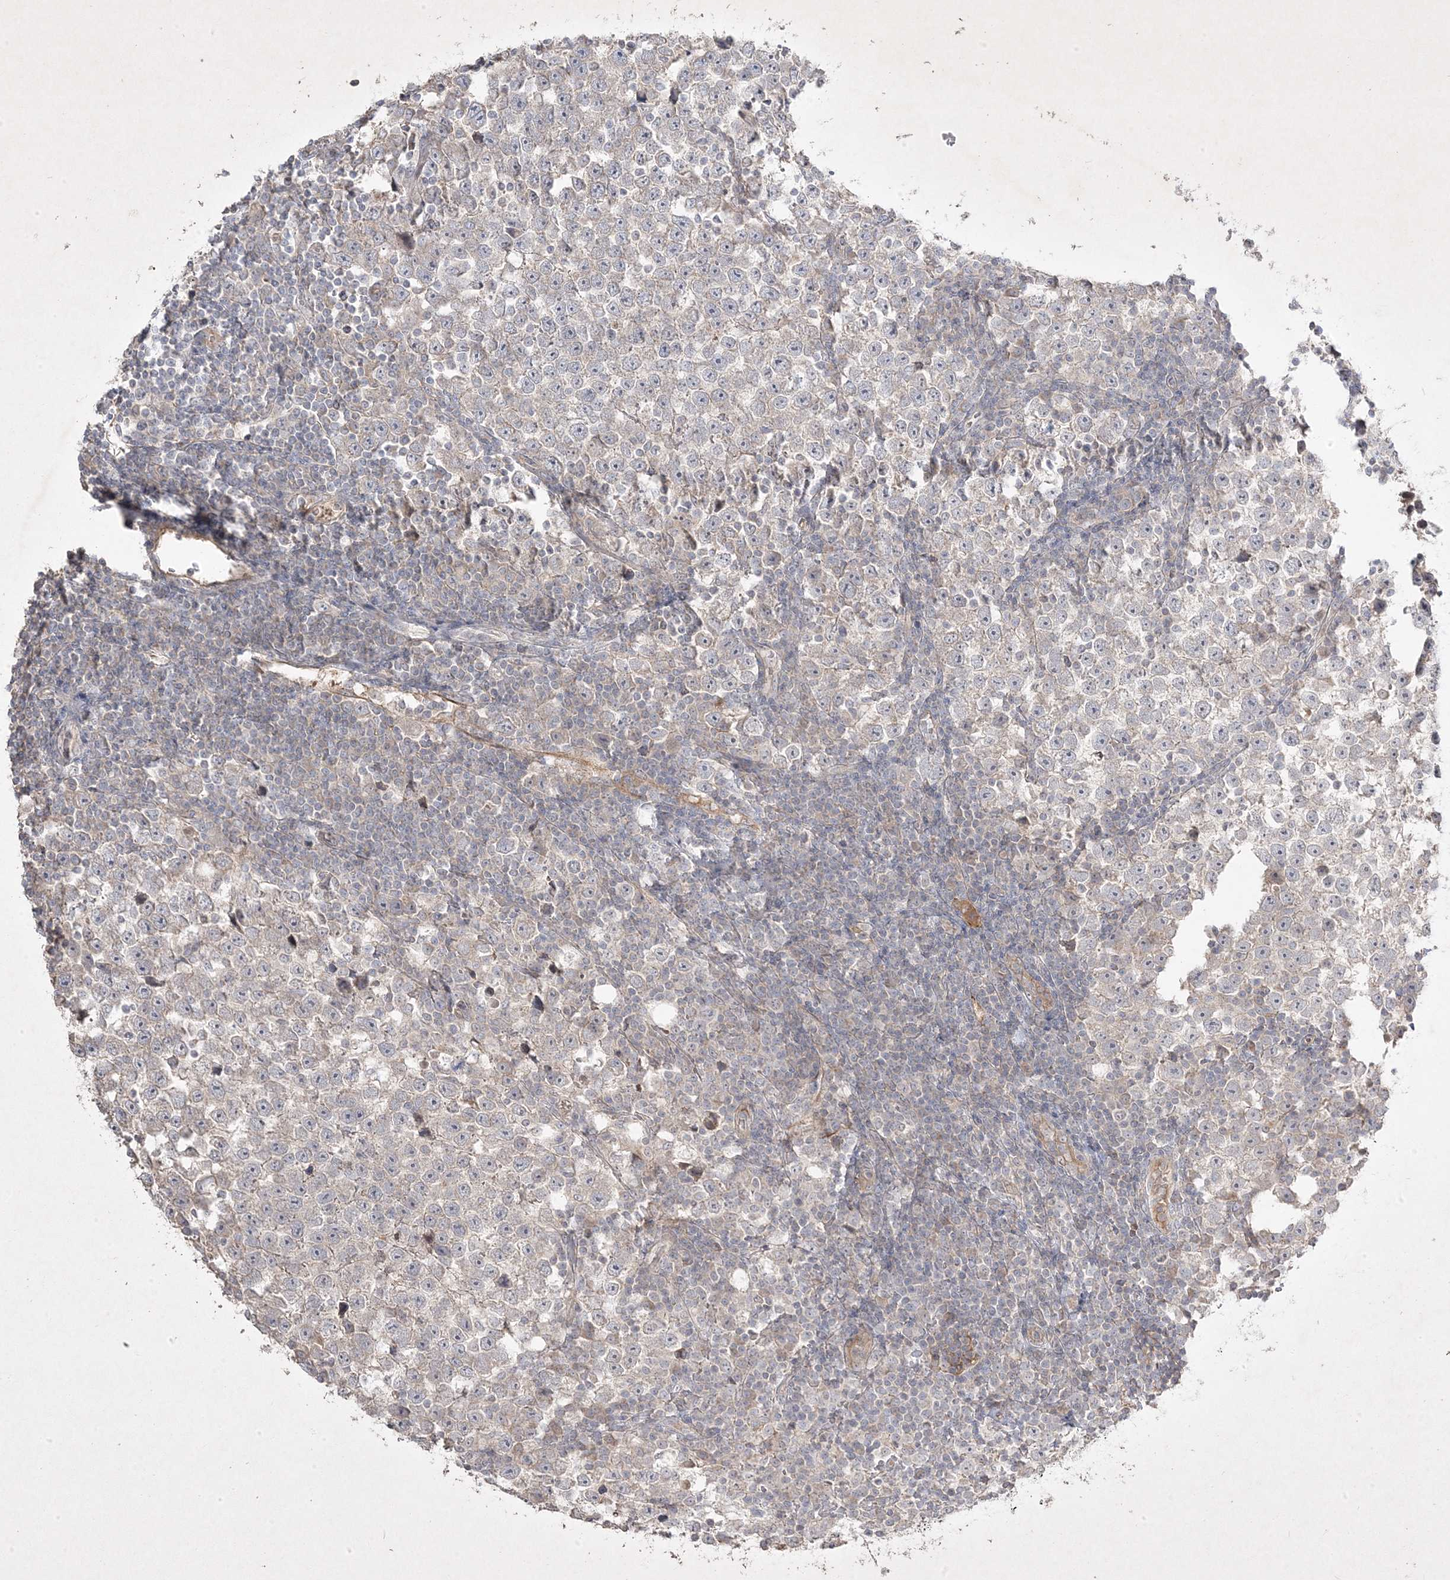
{"staining": {"intensity": "negative", "quantity": "none", "location": "none"}, "tissue": "testis cancer", "cell_type": "Tumor cells", "image_type": "cancer", "snomed": [{"axis": "morphology", "description": "Normal tissue, NOS"}, {"axis": "morphology", "description": "Seminoma, NOS"}, {"axis": "topography", "description": "Testis"}], "caption": "An immunohistochemistry micrograph of testis cancer (seminoma) is shown. There is no staining in tumor cells of testis cancer (seminoma).", "gene": "RGL4", "patient": {"sex": "male", "age": 43}}